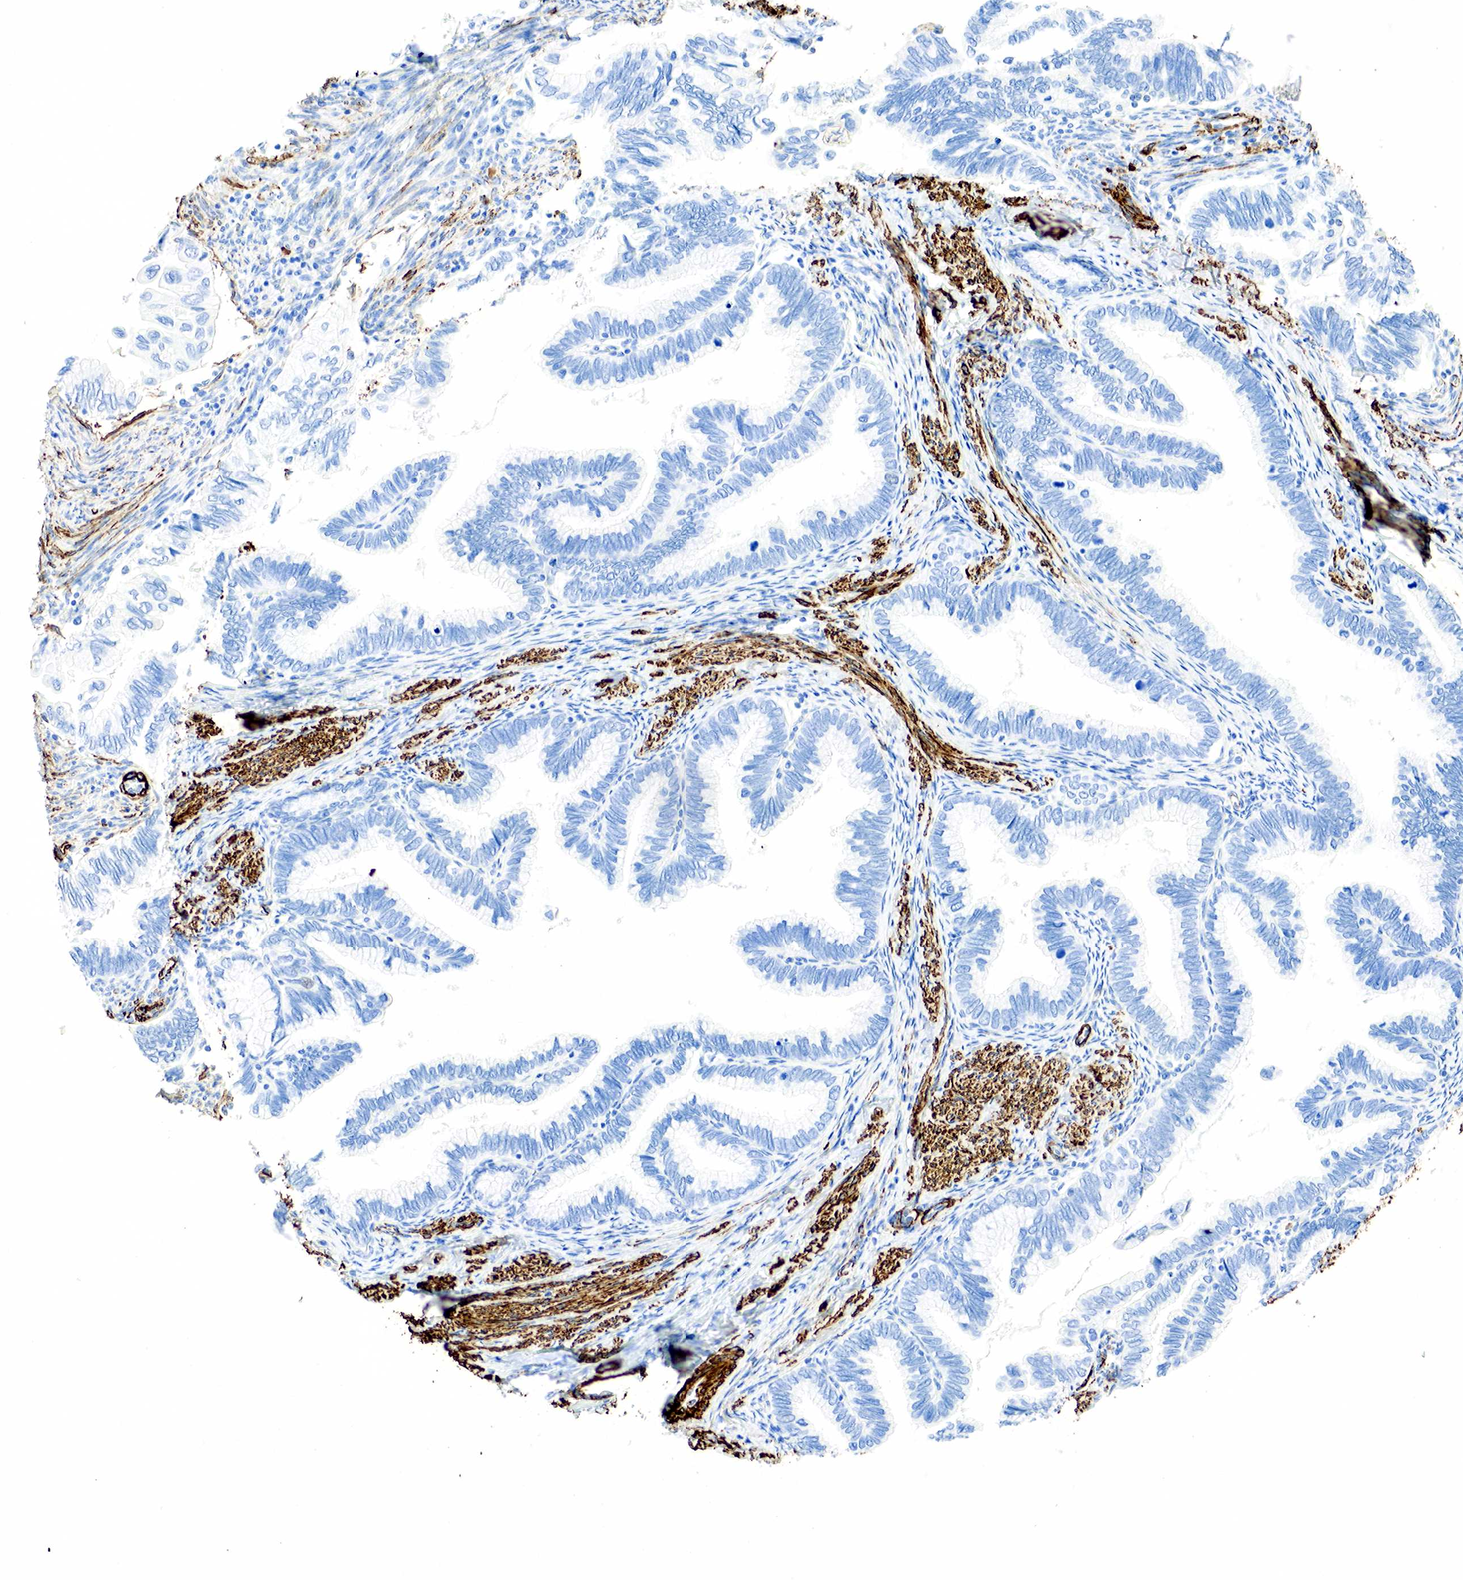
{"staining": {"intensity": "negative", "quantity": "none", "location": "none"}, "tissue": "cervical cancer", "cell_type": "Tumor cells", "image_type": "cancer", "snomed": [{"axis": "morphology", "description": "Adenocarcinoma, NOS"}, {"axis": "topography", "description": "Cervix"}], "caption": "There is no significant expression in tumor cells of adenocarcinoma (cervical).", "gene": "ACTA1", "patient": {"sex": "female", "age": 49}}